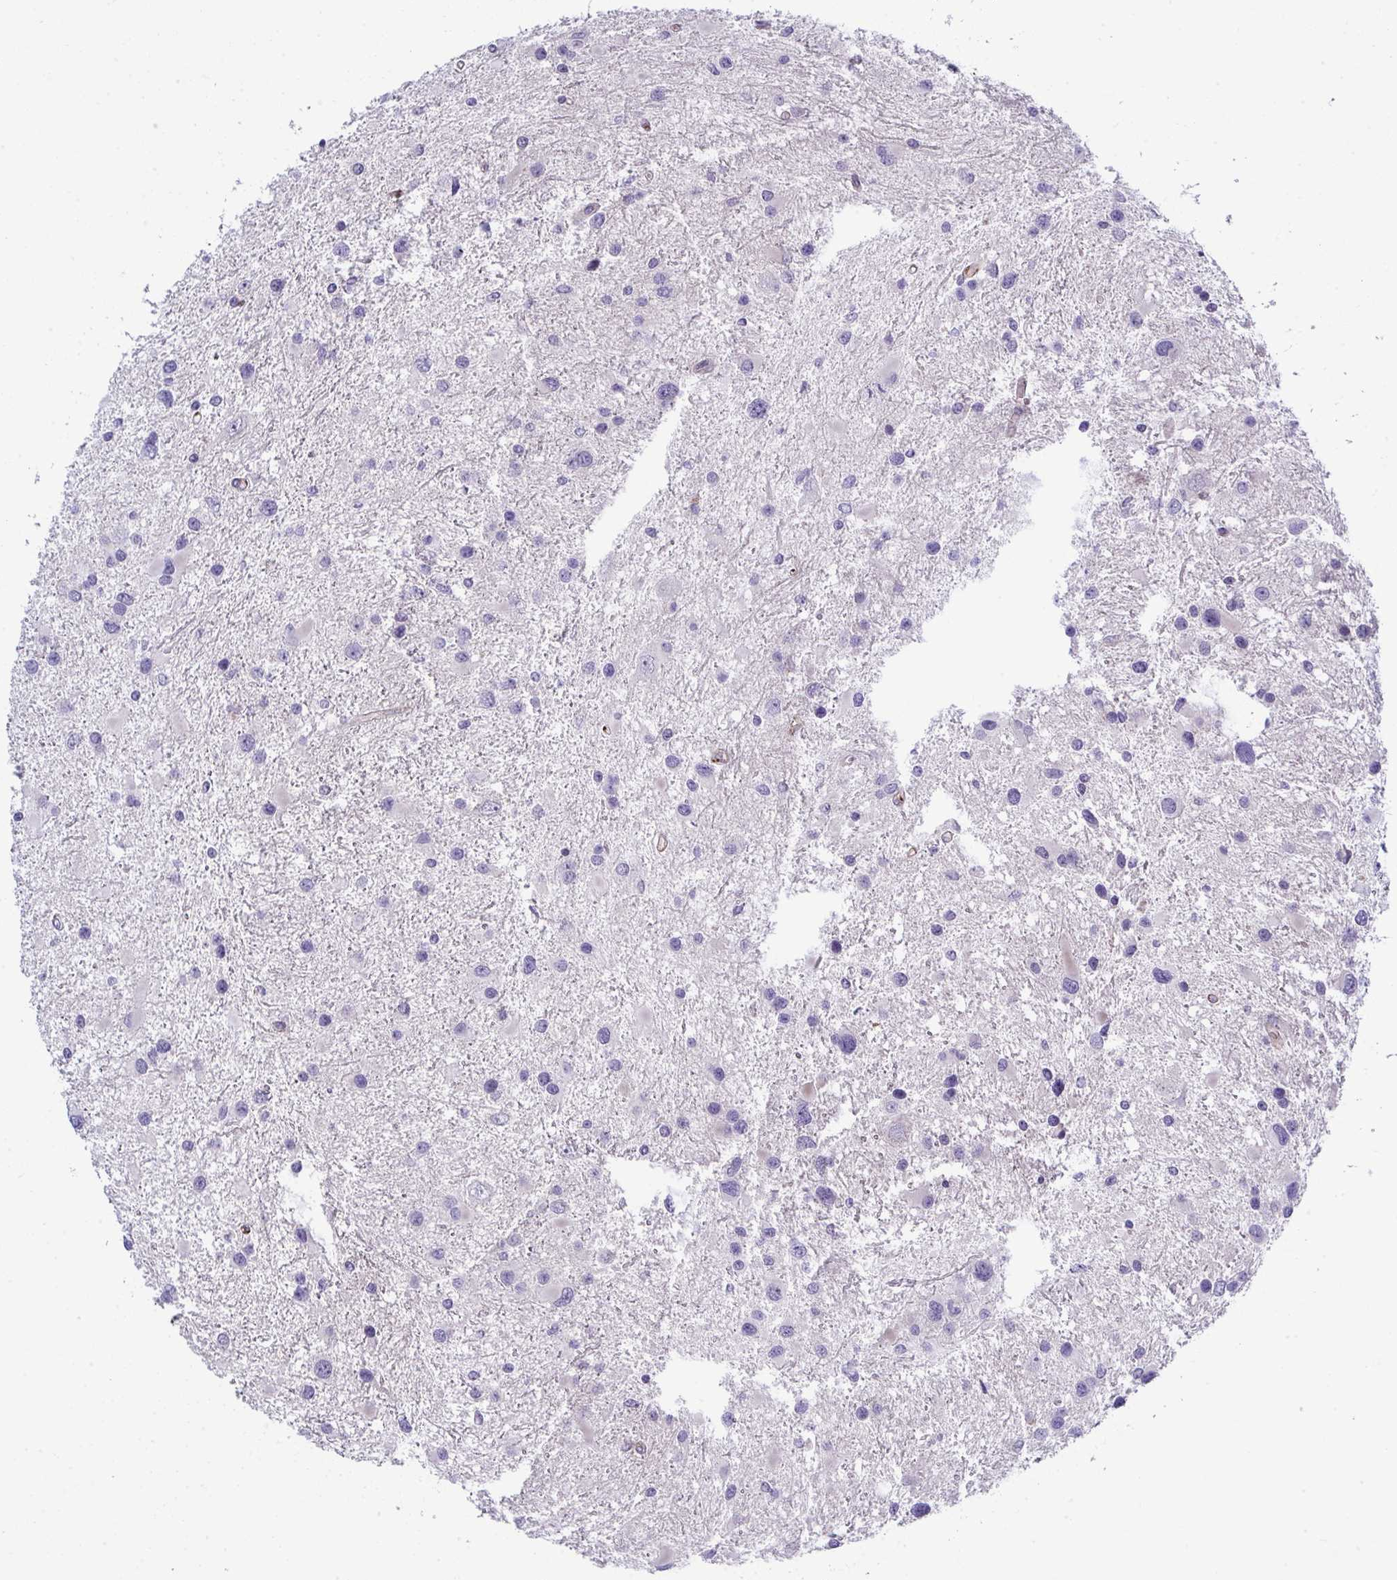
{"staining": {"intensity": "negative", "quantity": "none", "location": "none"}, "tissue": "glioma", "cell_type": "Tumor cells", "image_type": "cancer", "snomed": [{"axis": "morphology", "description": "Glioma, malignant, Low grade"}, {"axis": "topography", "description": "Brain"}], "caption": "Glioma stained for a protein using immunohistochemistry demonstrates no staining tumor cells.", "gene": "TOR1AIP2", "patient": {"sex": "female", "age": 32}}